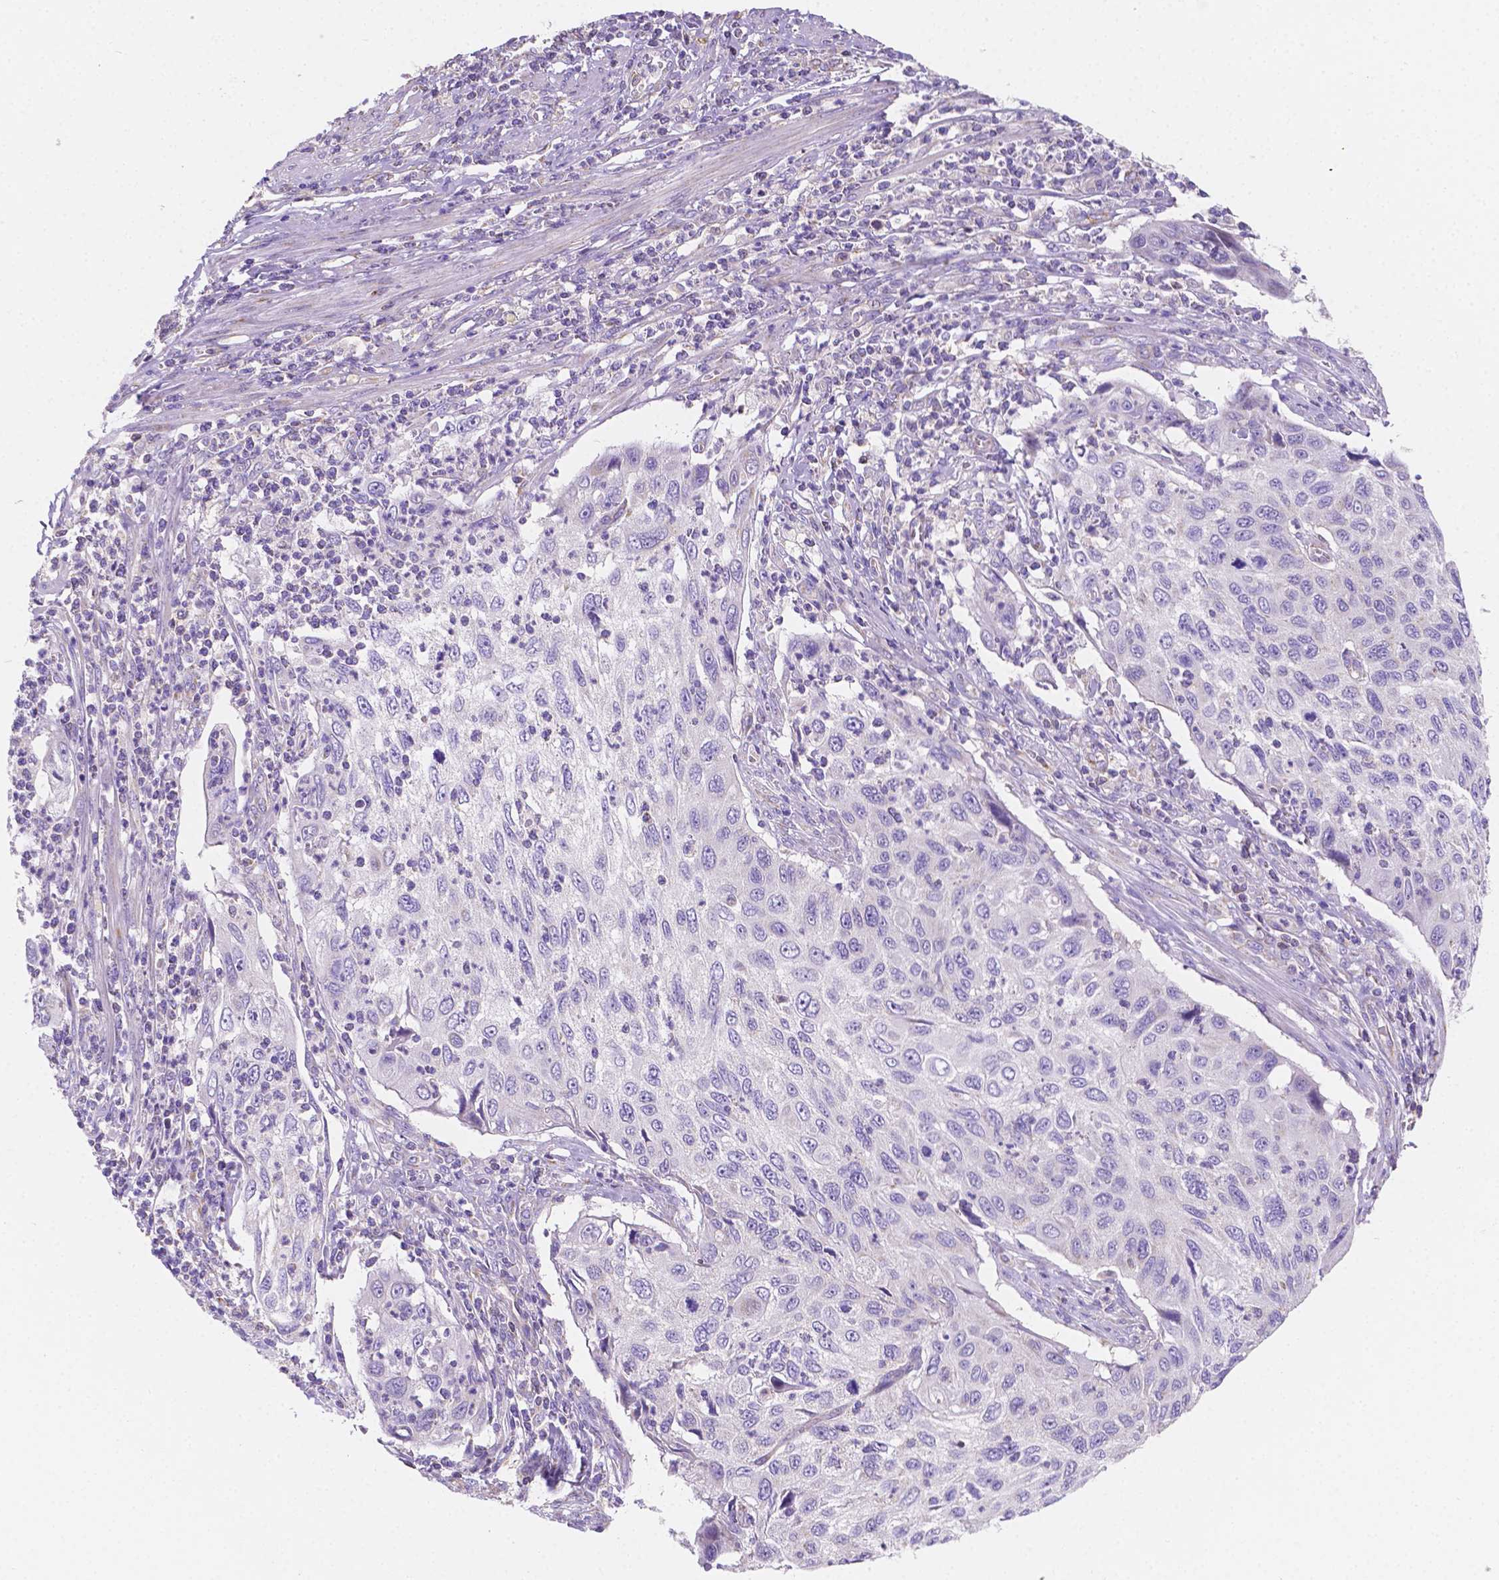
{"staining": {"intensity": "negative", "quantity": "none", "location": "none"}, "tissue": "cervical cancer", "cell_type": "Tumor cells", "image_type": "cancer", "snomed": [{"axis": "morphology", "description": "Squamous cell carcinoma, NOS"}, {"axis": "topography", "description": "Cervix"}], "caption": "An immunohistochemistry photomicrograph of cervical cancer (squamous cell carcinoma) is shown. There is no staining in tumor cells of cervical cancer (squamous cell carcinoma). (DAB immunohistochemistry (IHC) with hematoxylin counter stain).", "gene": "SGTB", "patient": {"sex": "female", "age": 70}}